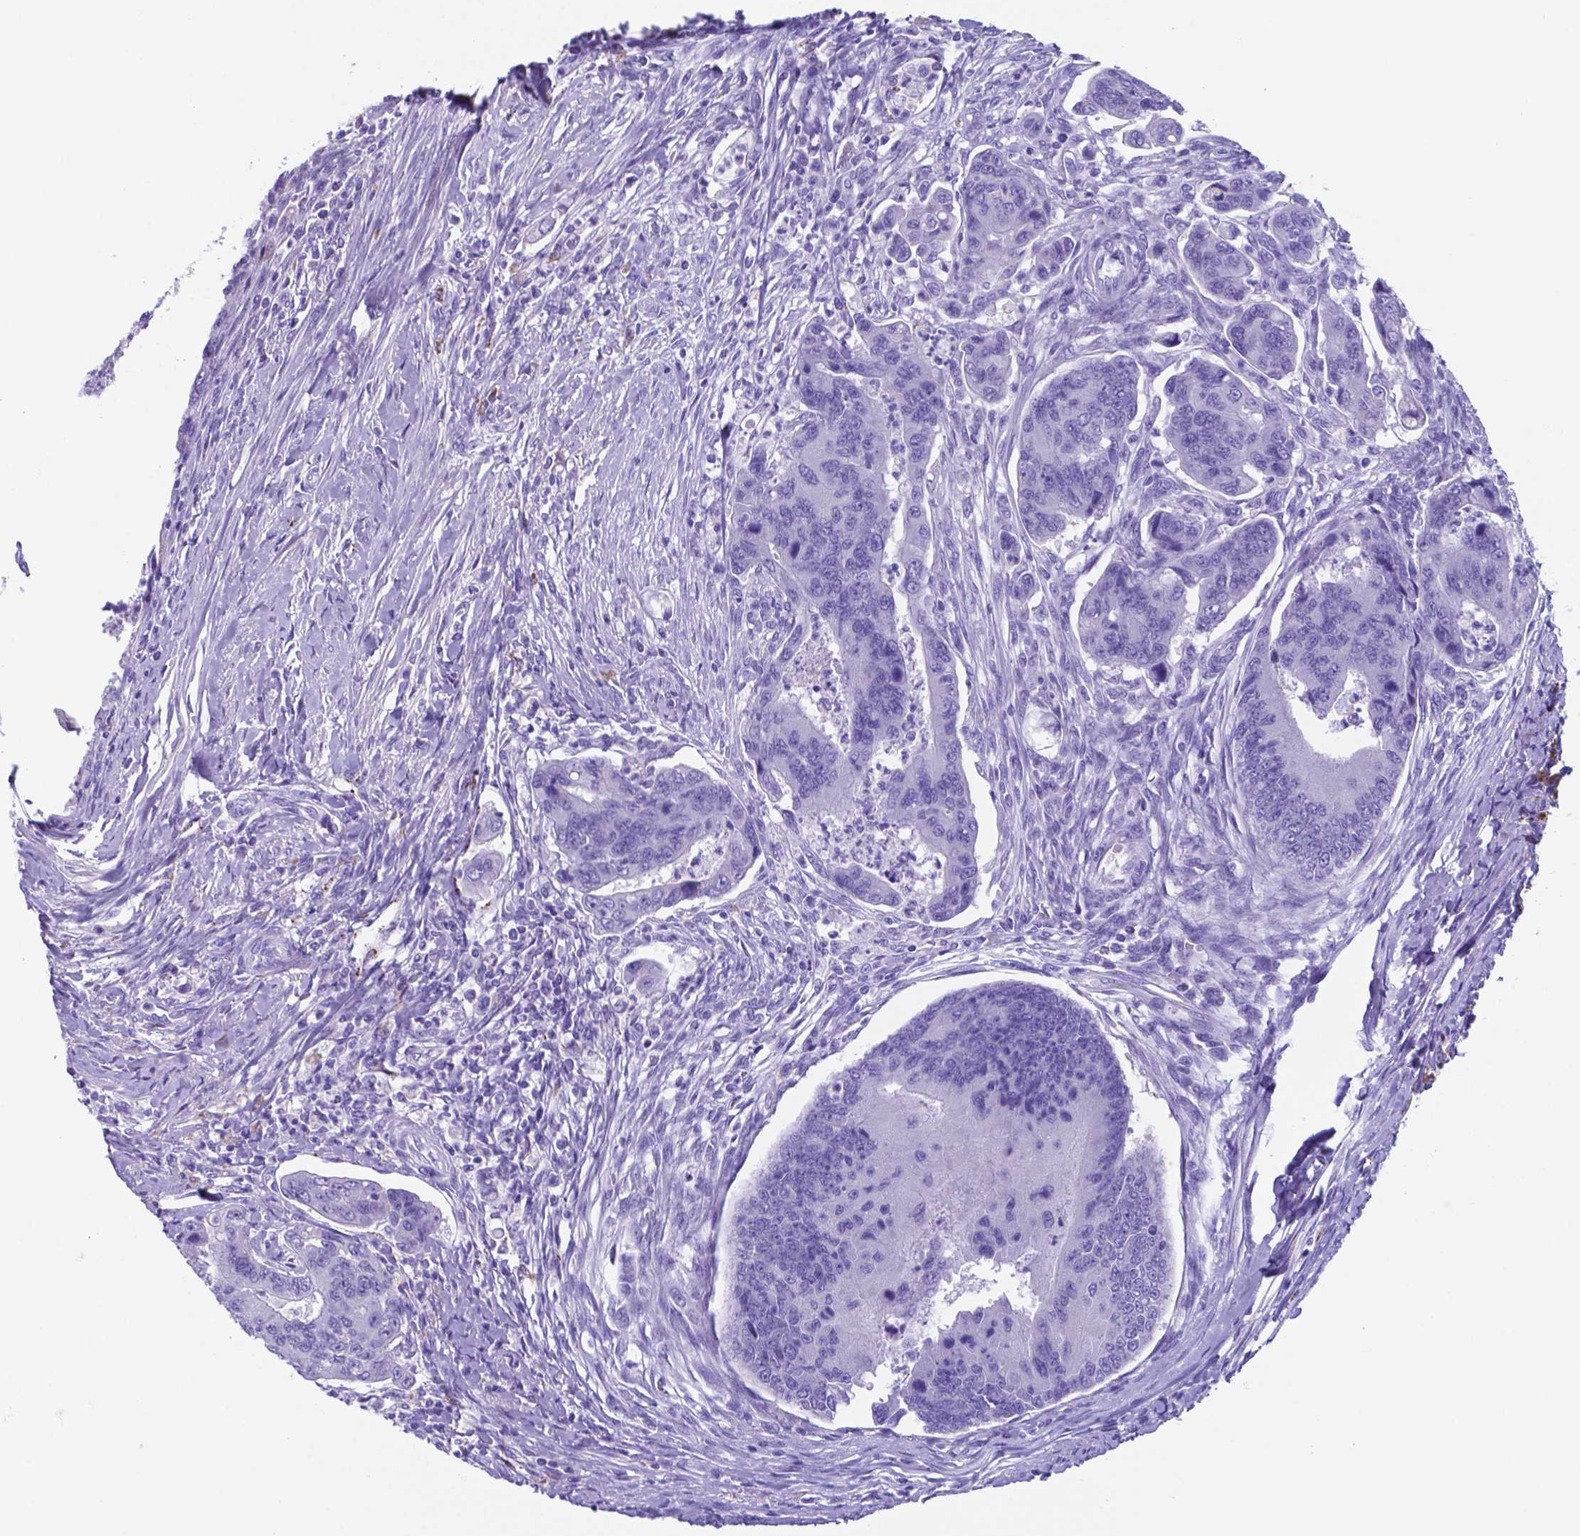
{"staining": {"intensity": "negative", "quantity": "none", "location": "none"}, "tissue": "colorectal cancer", "cell_type": "Tumor cells", "image_type": "cancer", "snomed": [{"axis": "morphology", "description": "Adenocarcinoma, NOS"}, {"axis": "topography", "description": "Colon"}], "caption": "Human colorectal adenocarcinoma stained for a protein using immunohistochemistry reveals no staining in tumor cells.", "gene": "DNAAF8", "patient": {"sex": "female", "age": 67}}